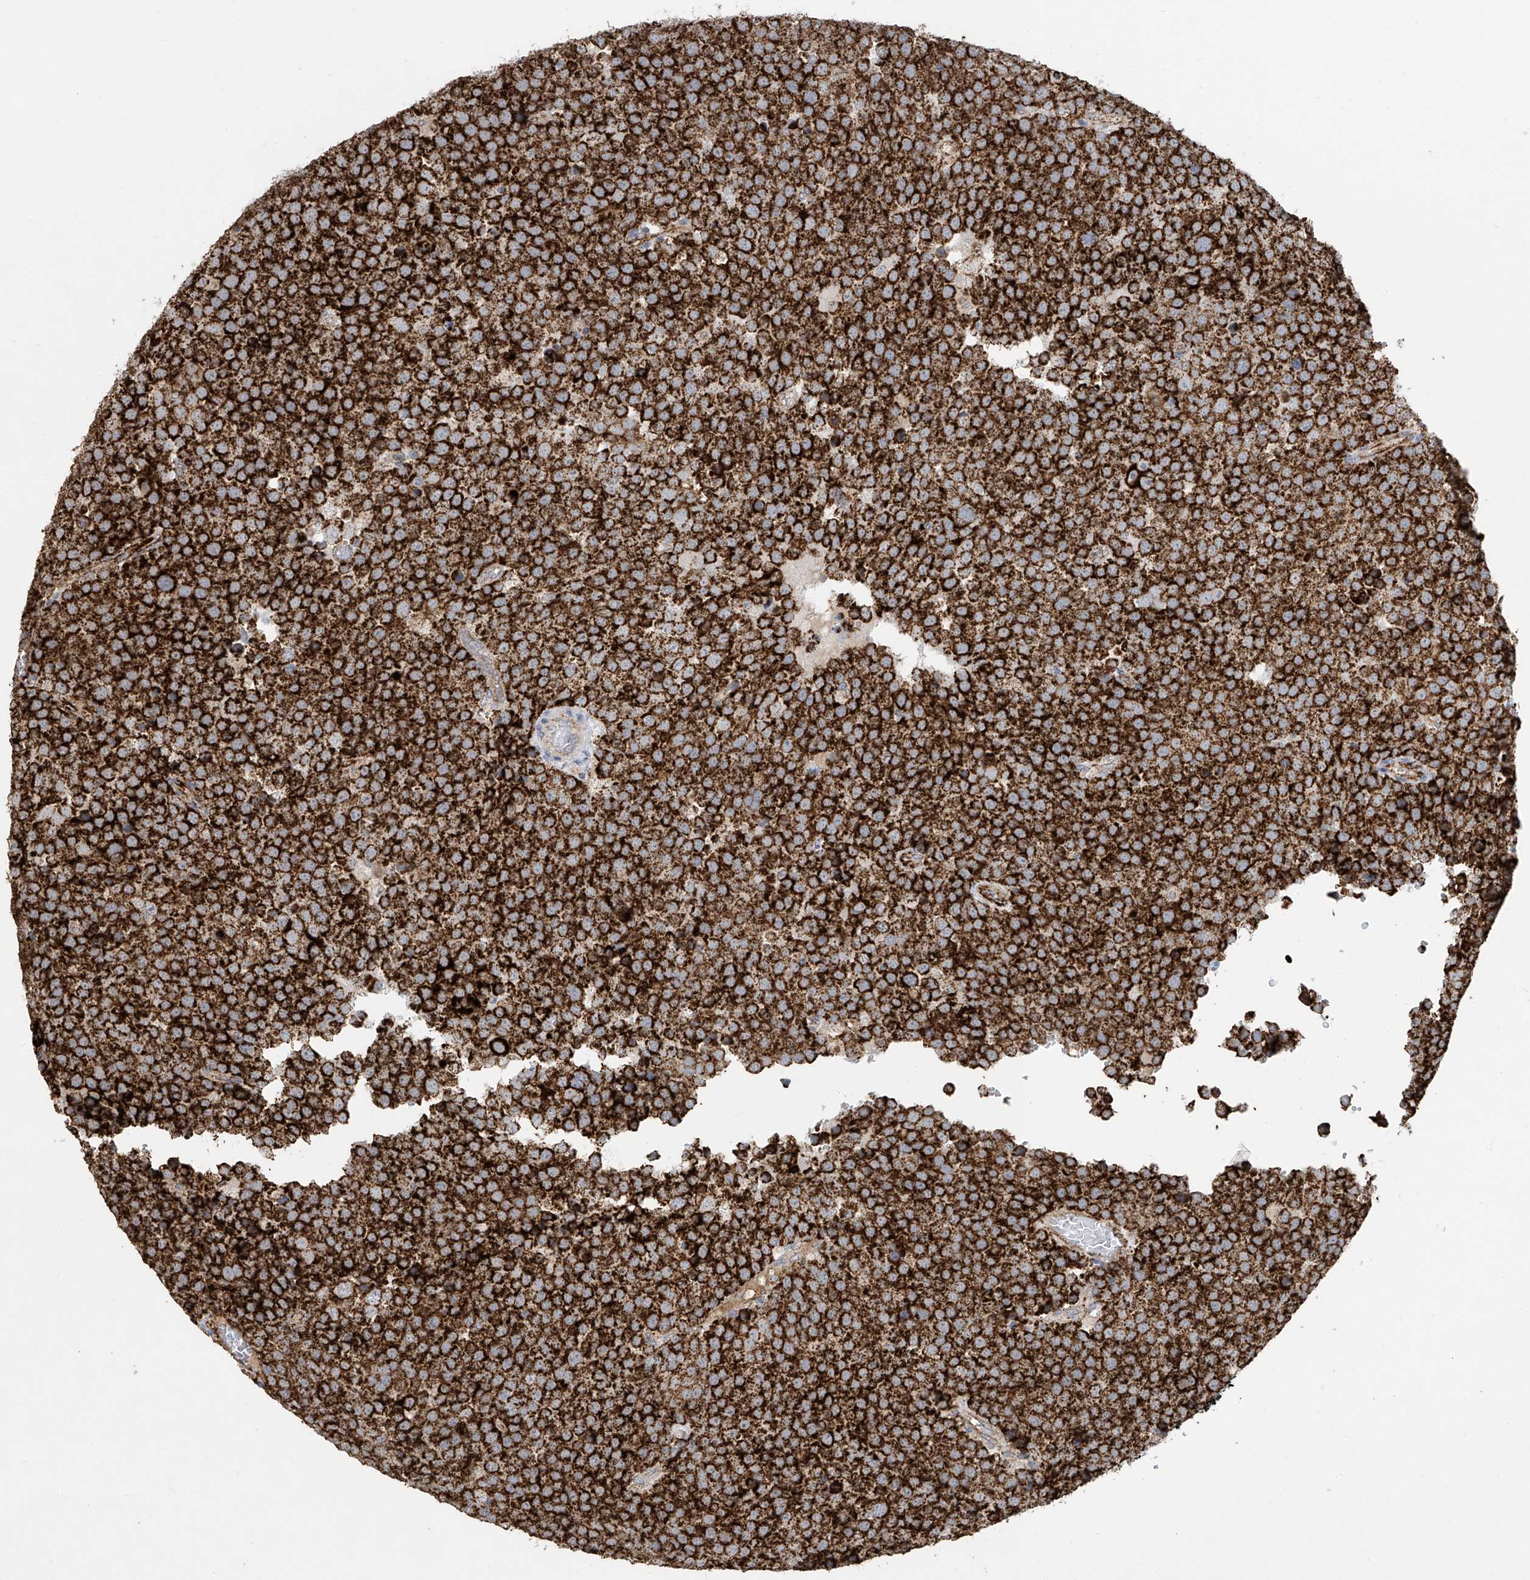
{"staining": {"intensity": "strong", "quantity": ">75%", "location": "cytoplasmic/membranous"}, "tissue": "testis cancer", "cell_type": "Tumor cells", "image_type": "cancer", "snomed": [{"axis": "morphology", "description": "Seminoma, NOS"}, {"axis": "topography", "description": "Testis"}], "caption": "This is a photomicrograph of immunohistochemistry (IHC) staining of testis seminoma, which shows strong positivity in the cytoplasmic/membranous of tumor cells.", "gene": "UQCC1", "patient": {"sex": "male", "age": 71}}